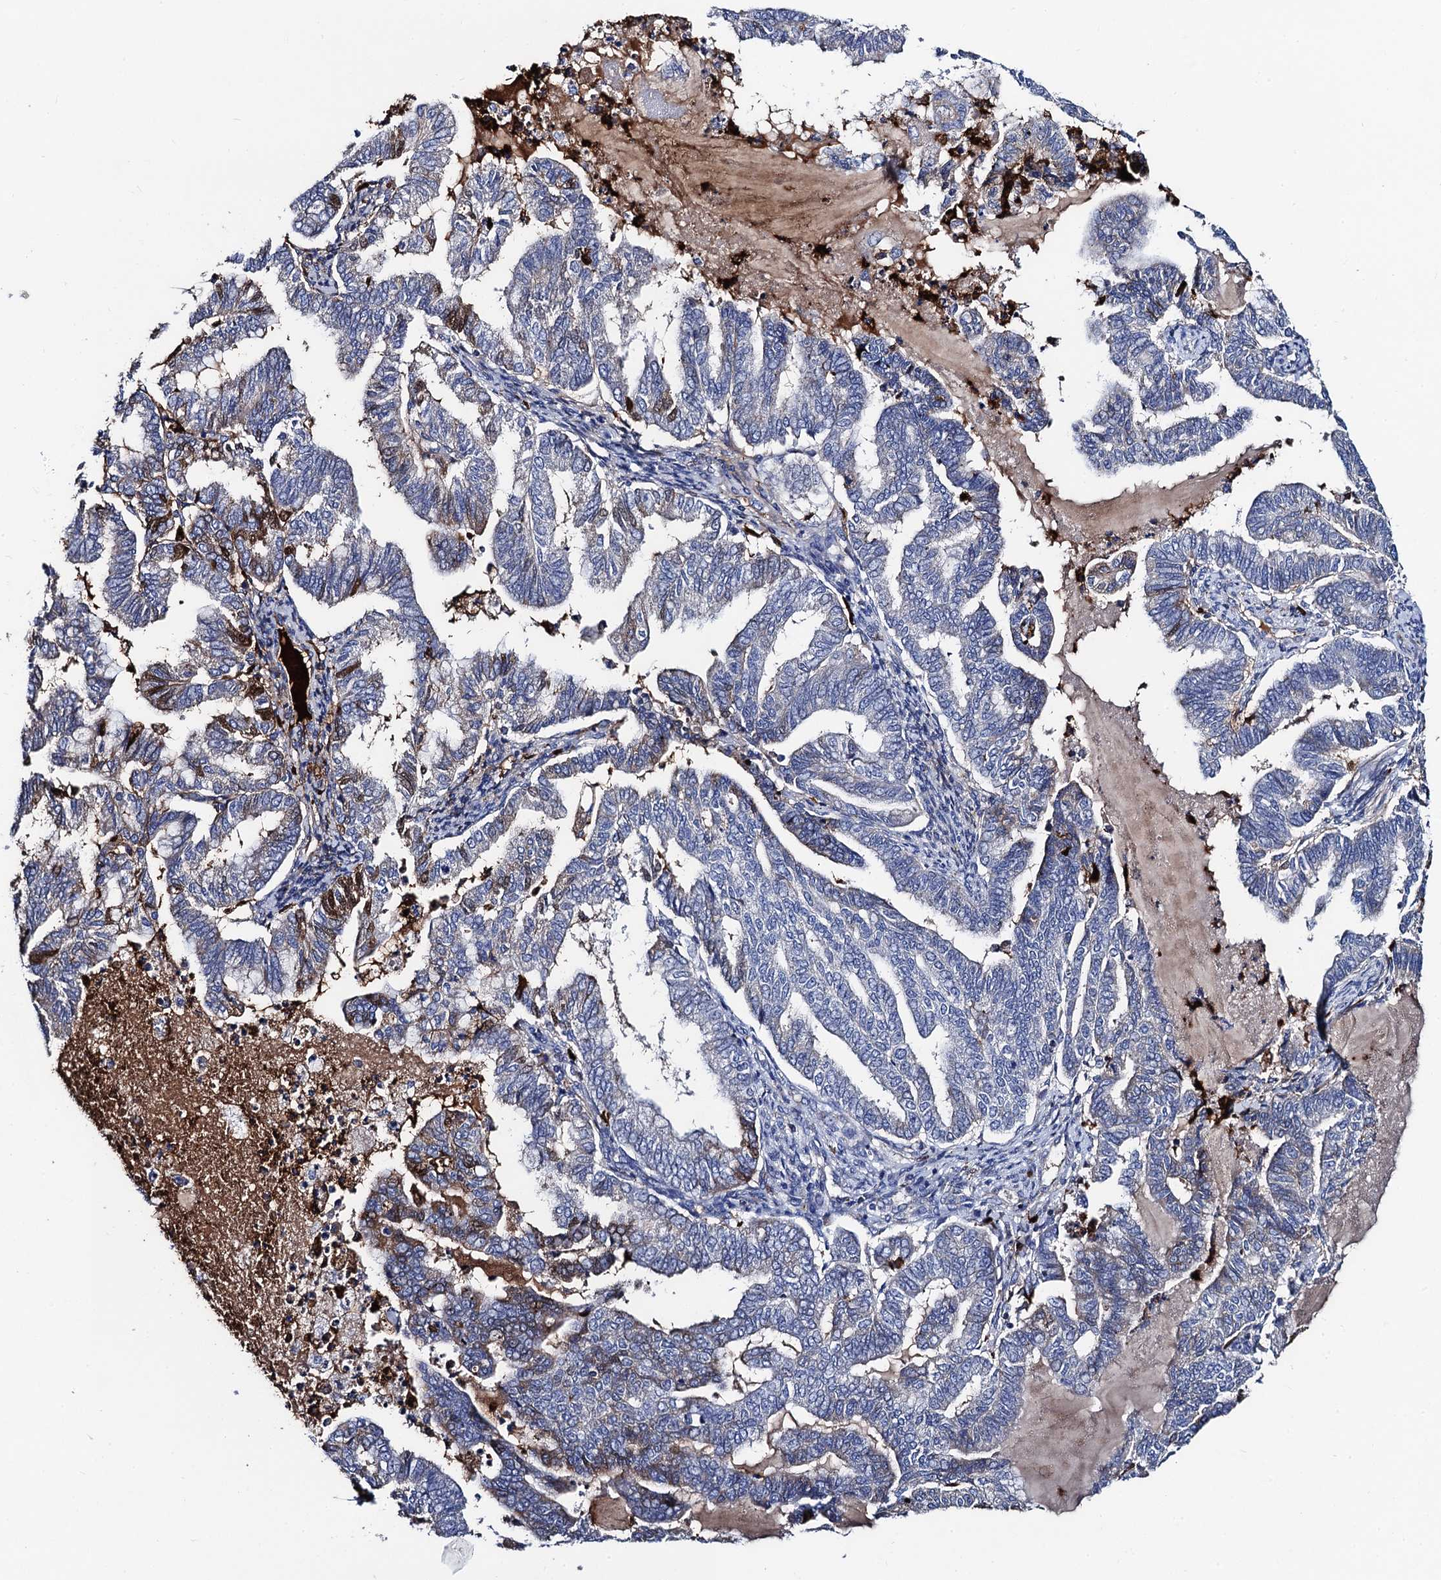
{"staining": {"intensity": "moderate", "quantity": "<25%", "location": "cytoplasmic/membranous"}, "tissue": "endometrial cancer", "cell_type": "Tumor cells", "image_type": "cancer", "snomed": [{"axis": "morphology", "description": "Adenocarcinoma, NOS"}, {"axis": "topography", "description": "Endometrium"}], "caption": "Endometrial cancer was stained to show a protein in brown. There is low levels of moderate cytoplasmic/membranous positivity in approximately <25% of tumor cells. (DAB = brown stain, brightfield microscopy at high magnification).", "gene": "FREM3", "patient": {"sex": "female", "age": 79}}